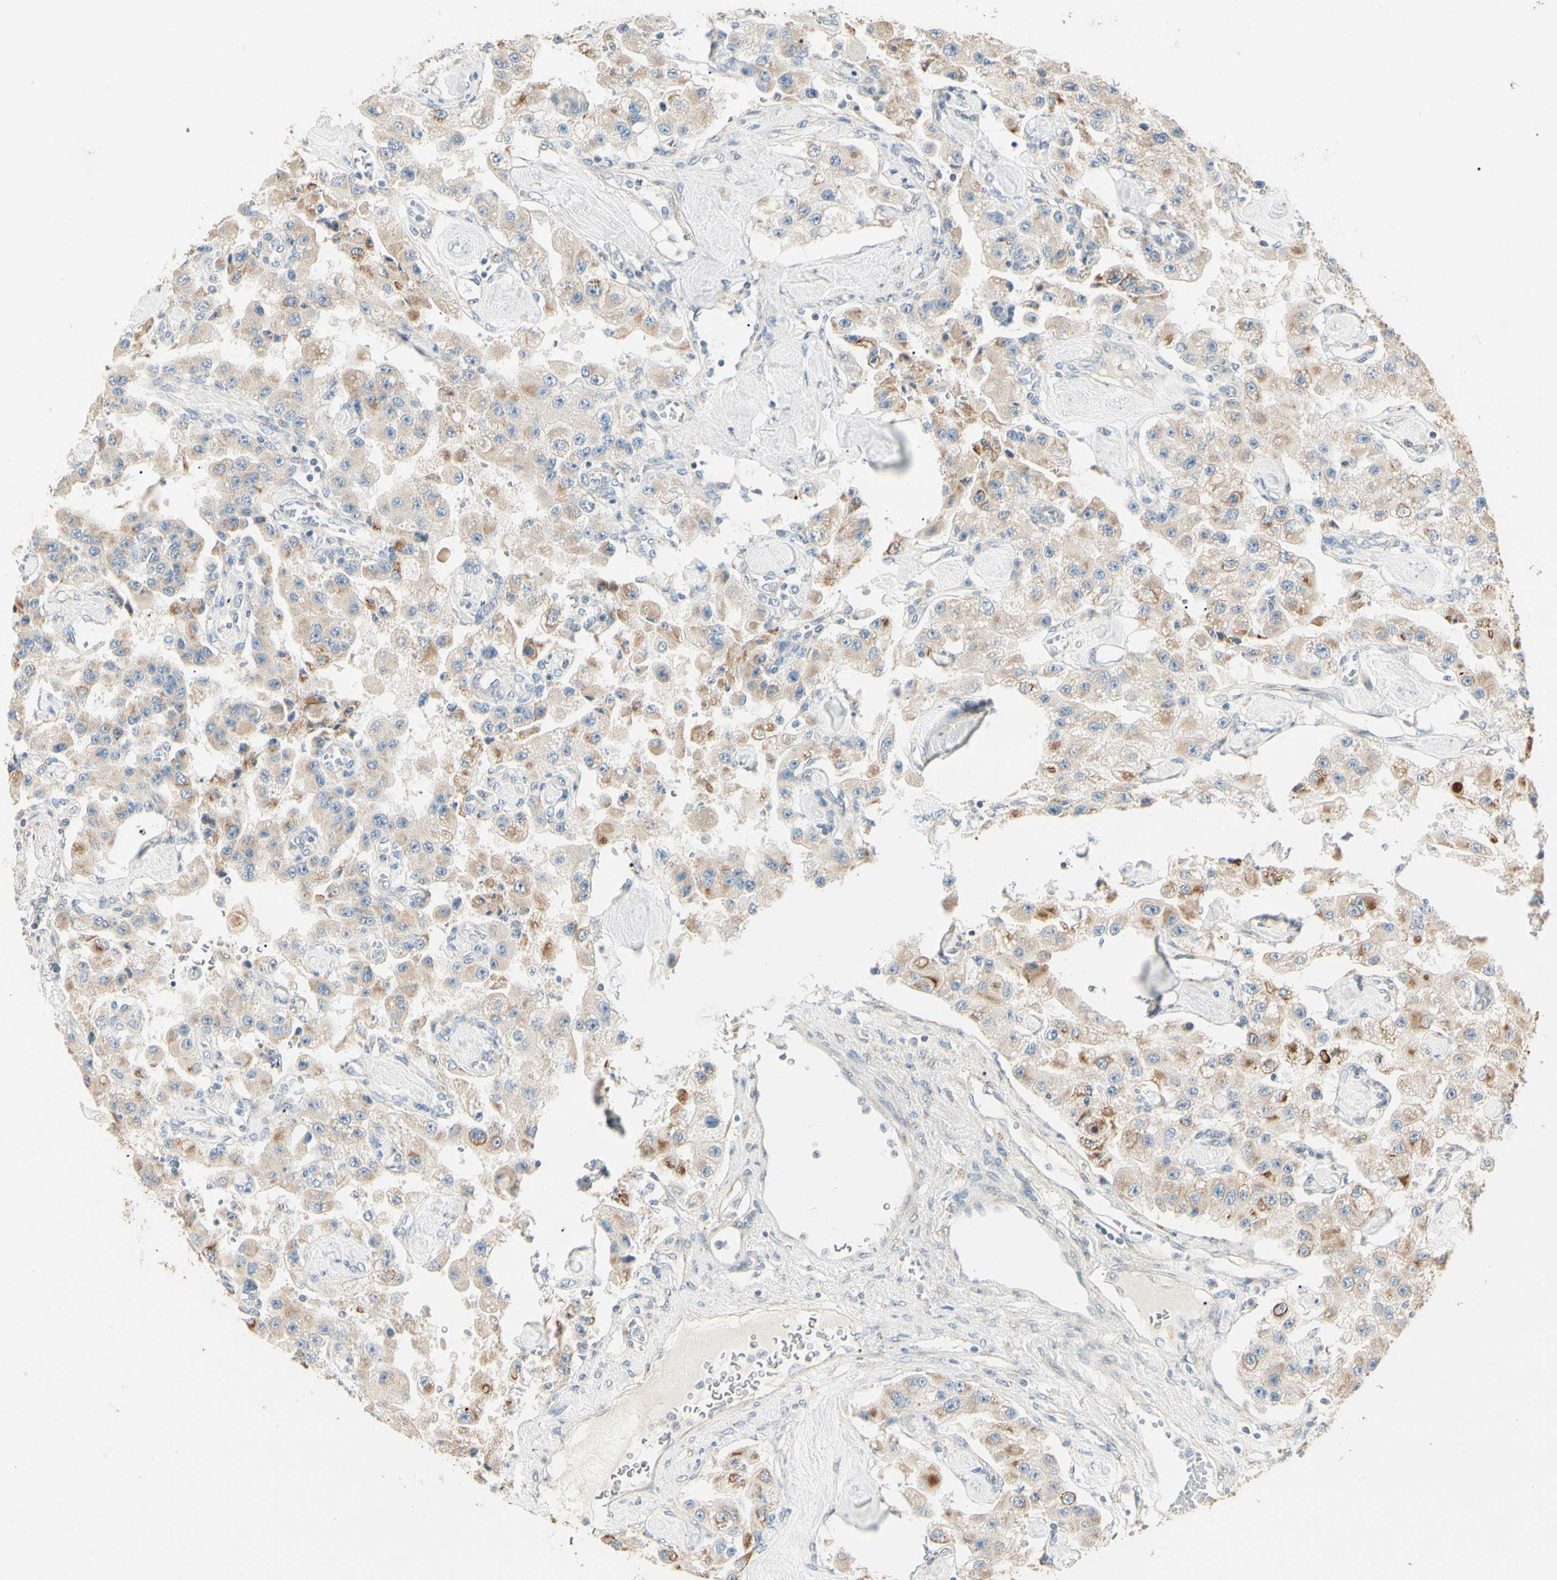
{"staining": {"intensity": "weak", "quantity": ">75%", "location": "cytoplasmic/membranous"}, "tissue": "carcinoid", "cell_type": "Tumor cells", "image_type": "cancer", "snomed": [{"axis": "morphology", "description": "Carcinoid, malignant, NOS"}, {"axis": "topography", "description": "Pancreas"}], "caption": "Human carcinoid stained with a protein marker demonstrates weak staining in tumor cells.", "gene": "DUSP12", "patient": {"sex": "male", "age": 41}}